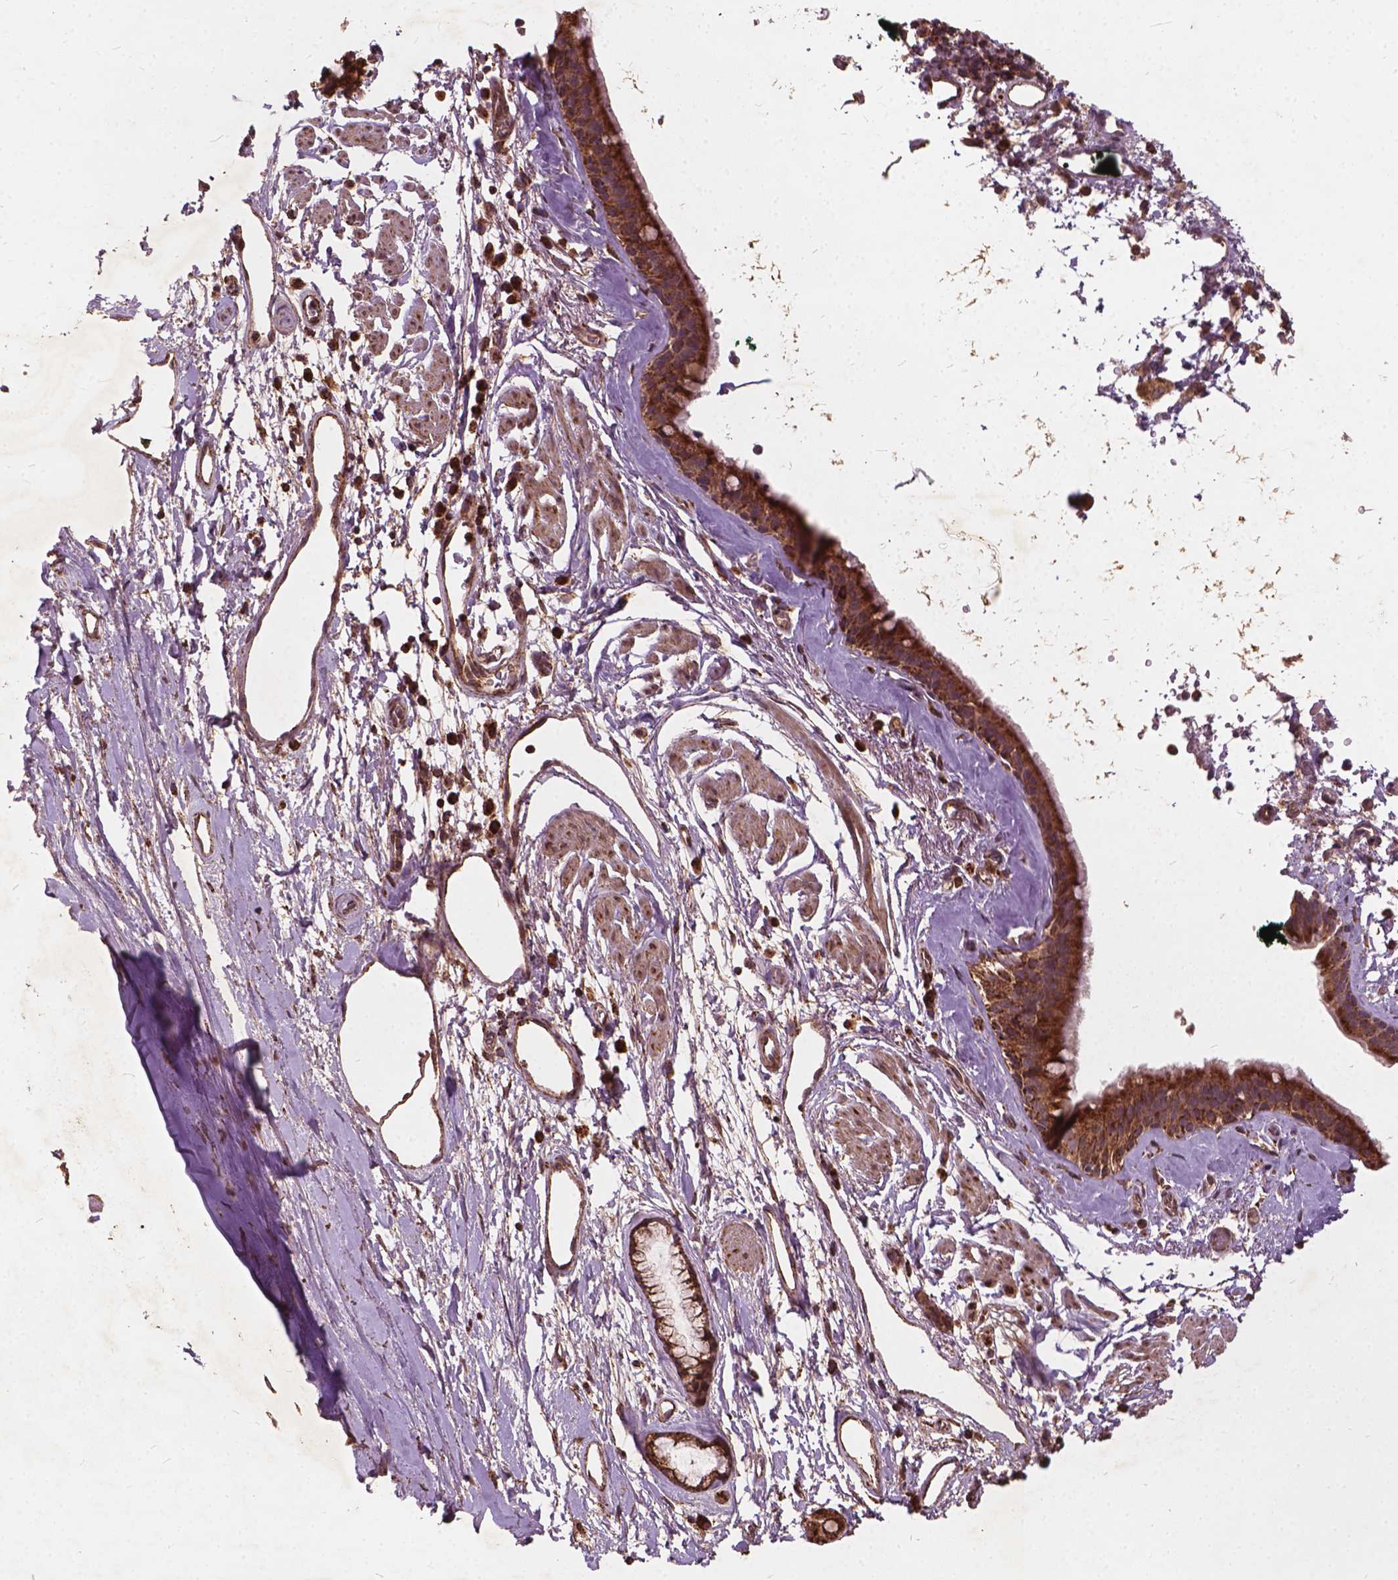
{"staining": {"intensity": "strong", "quantity": ">75%", "location": "cytoplasmic/membranous"}, "tissue": "bronchus", "cell_type": "Respiratory epithelial cells", "image_type": "normal", "snomed": [{"axis": "morphology", "description": "Normal tissue, NOS"}, {"axis": "topography", "description": "Cartilage tissue"}, {"axis": "topography", "description": "Bronchus"}], "caption": "Bronchus stained with DAB immunohistochemistry (IHC) reveals high levels of strong cytoplasmic/membranous positivity in approximately >75% of respiratory epithelial cells. (DAB (3,3'-diaminobenzidine) IHC, brown staining for protein, blue staining for nuclei).", "gene": "UBXN2A", "patient": {"sex": "male", "age": 58}}